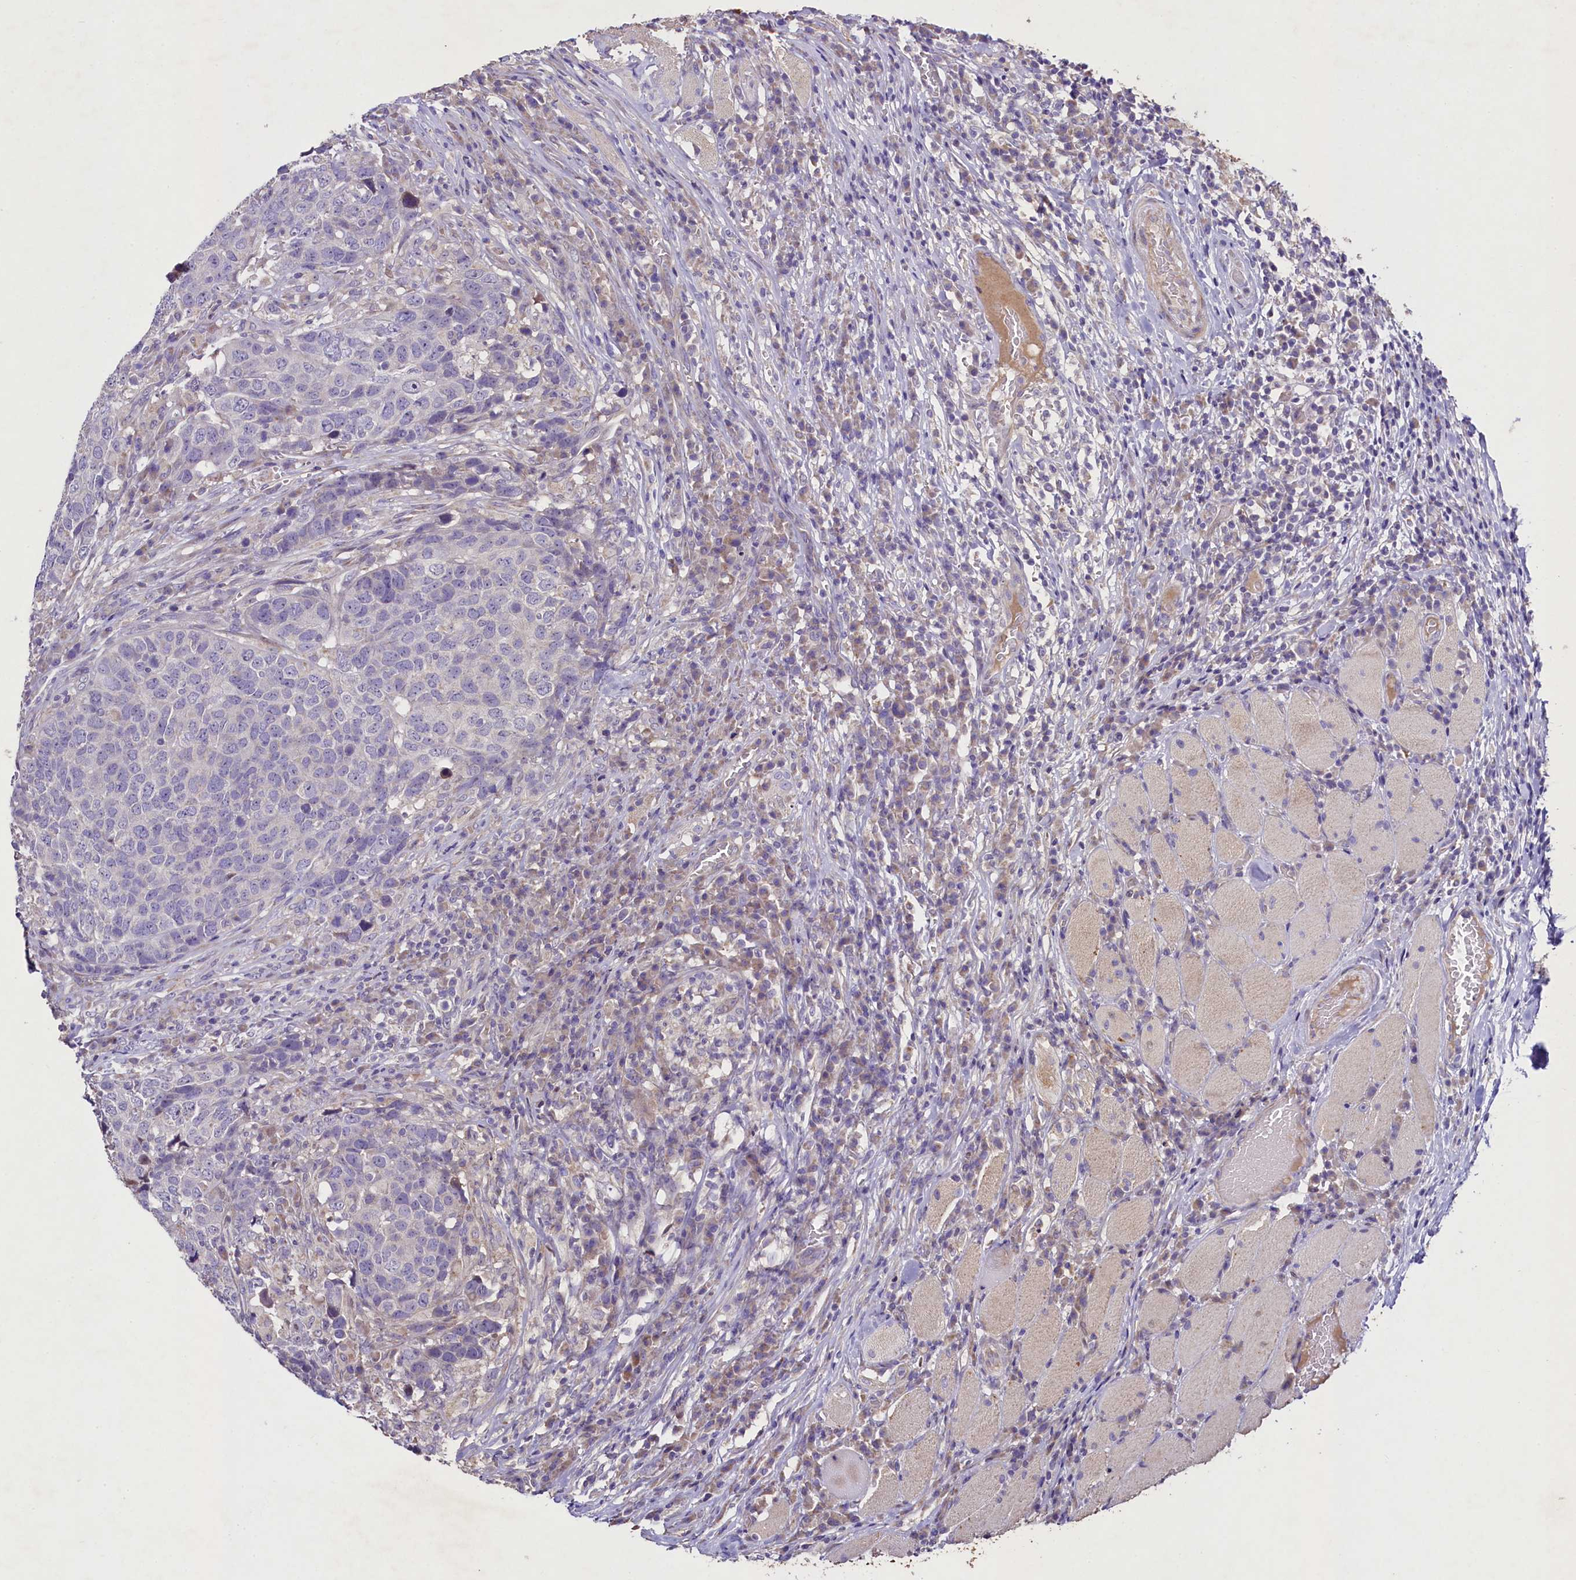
{"staining": {"intensity": "negative", "quantity": "none", "location": "none"}, "tissue": "head and neck cancer", "cell_type": "Tumor cells", "image_type": "cancer", "snomed": [{"axis": "morphology", "description": "Squamous cell carcinoma, NOS"}, {"axis": "topography", "description": "Head-Neck"}], "caption": "Tumor cells are negative for brown protein staining in head and neck cancer (squamous cell carcinoma).", "gene": "FXYD6", "patient": {"sex": "male", "age": 66}}